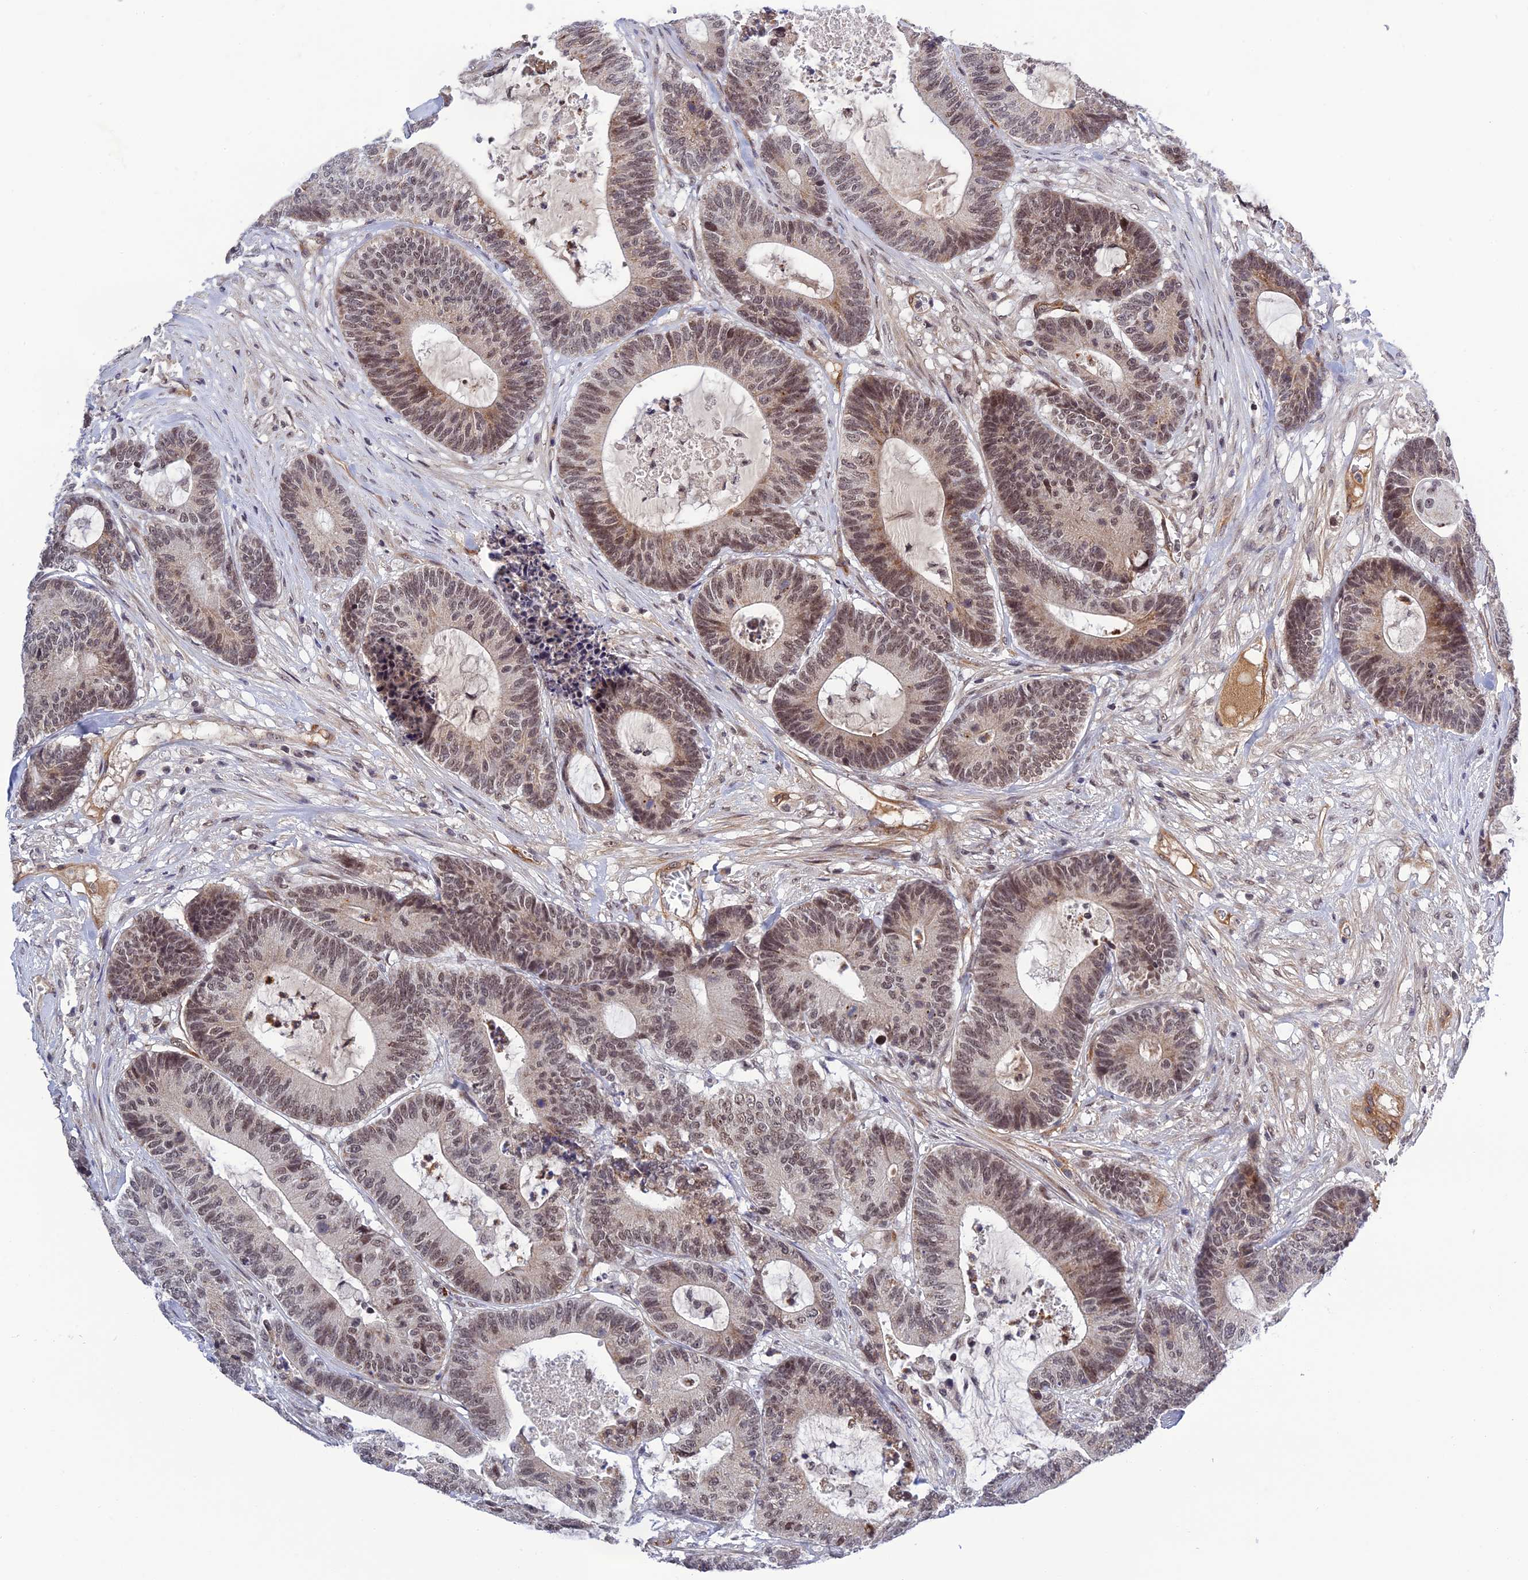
{"staining": {"intensity": "moderate", "quantity": ">75%", "location": "nuclear"}, "tissue": "colorectal cancer", "cell_type": "Tumor cells", "image_type": "cancer", "snomed": [{"axis": "morphology", "description": "Adenocarcinoma, NOS"}, {"axis": "topography", "description": "Colon"}], "caption": "An immunohistochemistry photomicrograph of tumor tissue is shown. Protein staining in brown shows moderate nuclear positivity in colorectal cancer within tumor cells.", "gene": "REXO1", "patient": {"sex": "female", "age": 84}}